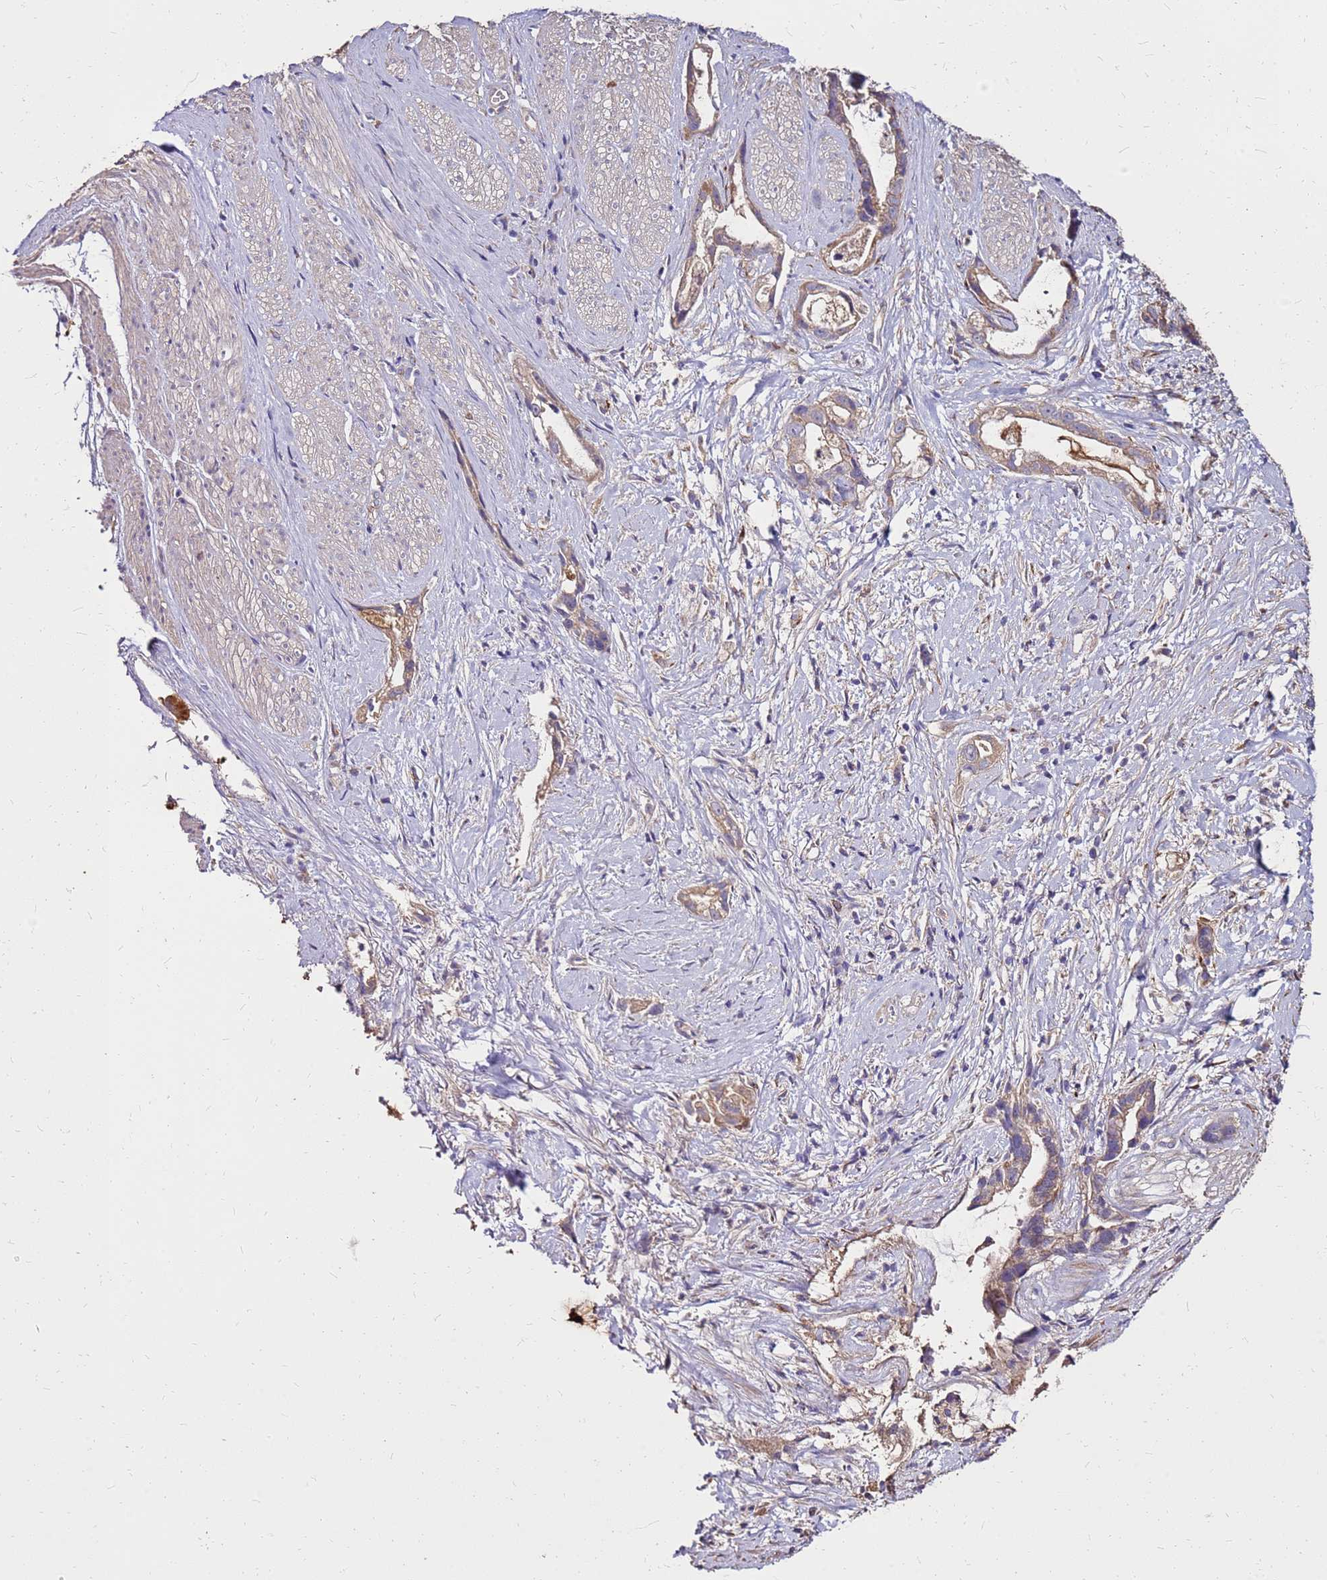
{"staining": {"intensity": "moderate", "quantity": "25%-75%", "location": "cytoplasmic/membranous"}, "tissue": "stomach cancer", "cell_type": "Tumor cells", "image_type": "cancer", "snomed": [{"axis": "morphology", "description": "Adenocarcinoma, NOS"}, {"axis": "topography", "description": "Stomach"}], "caption": "Tumor cells reveal medium levels of moderate cytoplasmic/membranous expression in about 25%-75% of cells in human stomach cancer.", "gene": "EXD3", "patient": {"sex": "male", "age": 55}}